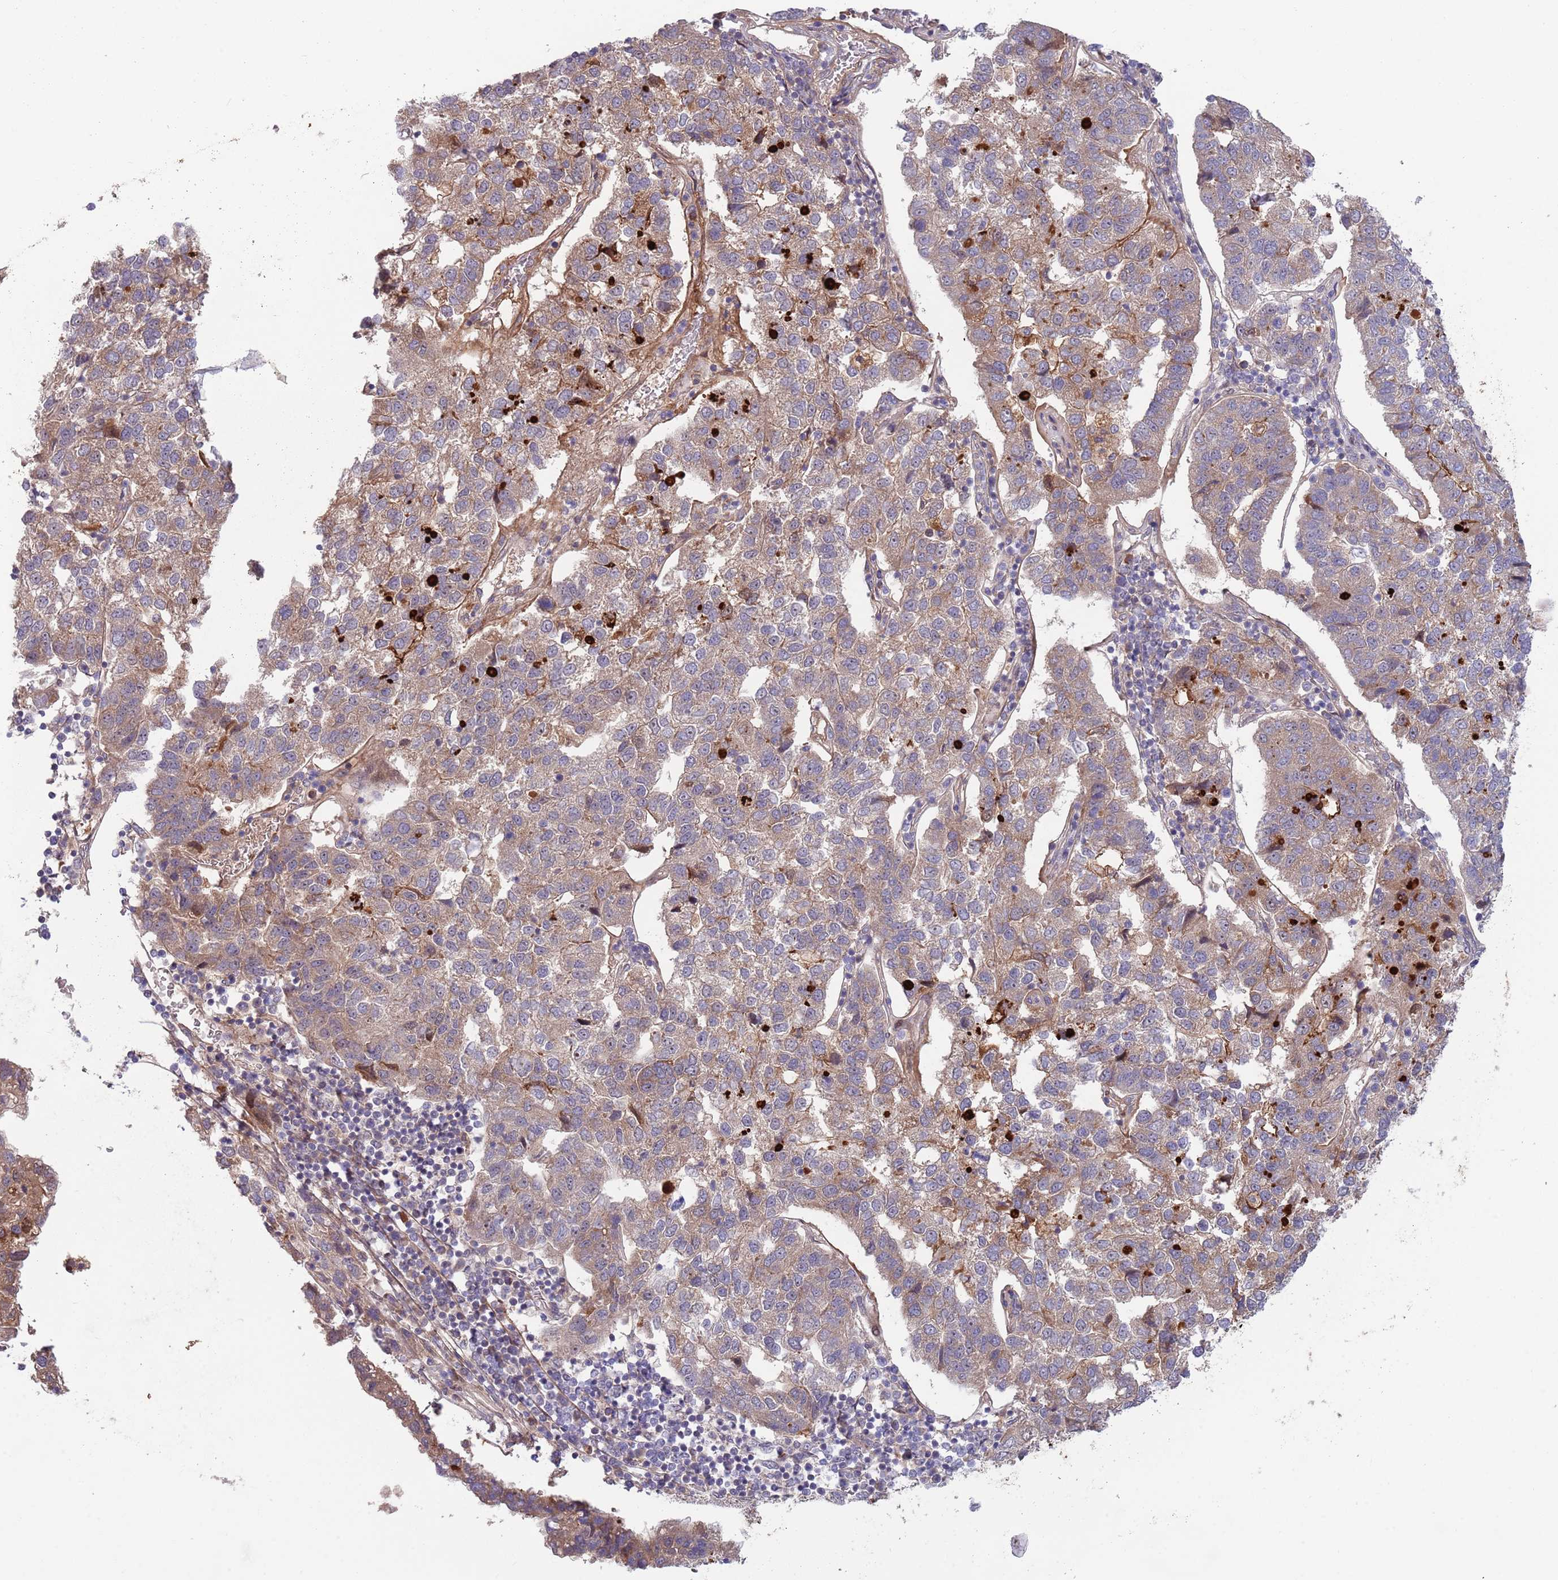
{"staining": {"intensity": "moderate", "quantity": ">75%", "location": "cytoplasmic/membranous"}, "tissue": "pancreatic cancer", "cell_type": "Tumor cells", "image_type": "cancer", "snomed": [{"axis": "morphology", "description": "Adenocarcinoma, NOS"}, {"axis": "topography", "description": "Pancreas"}], "caption": "Immunohistochemical staining of pancreatic cancer shows moderate cytoplasmic/membranous protein staining in about >75% of tumor cells.", "gene": "NT5DC4", "patient": {"sex": "female", "age": 61}}